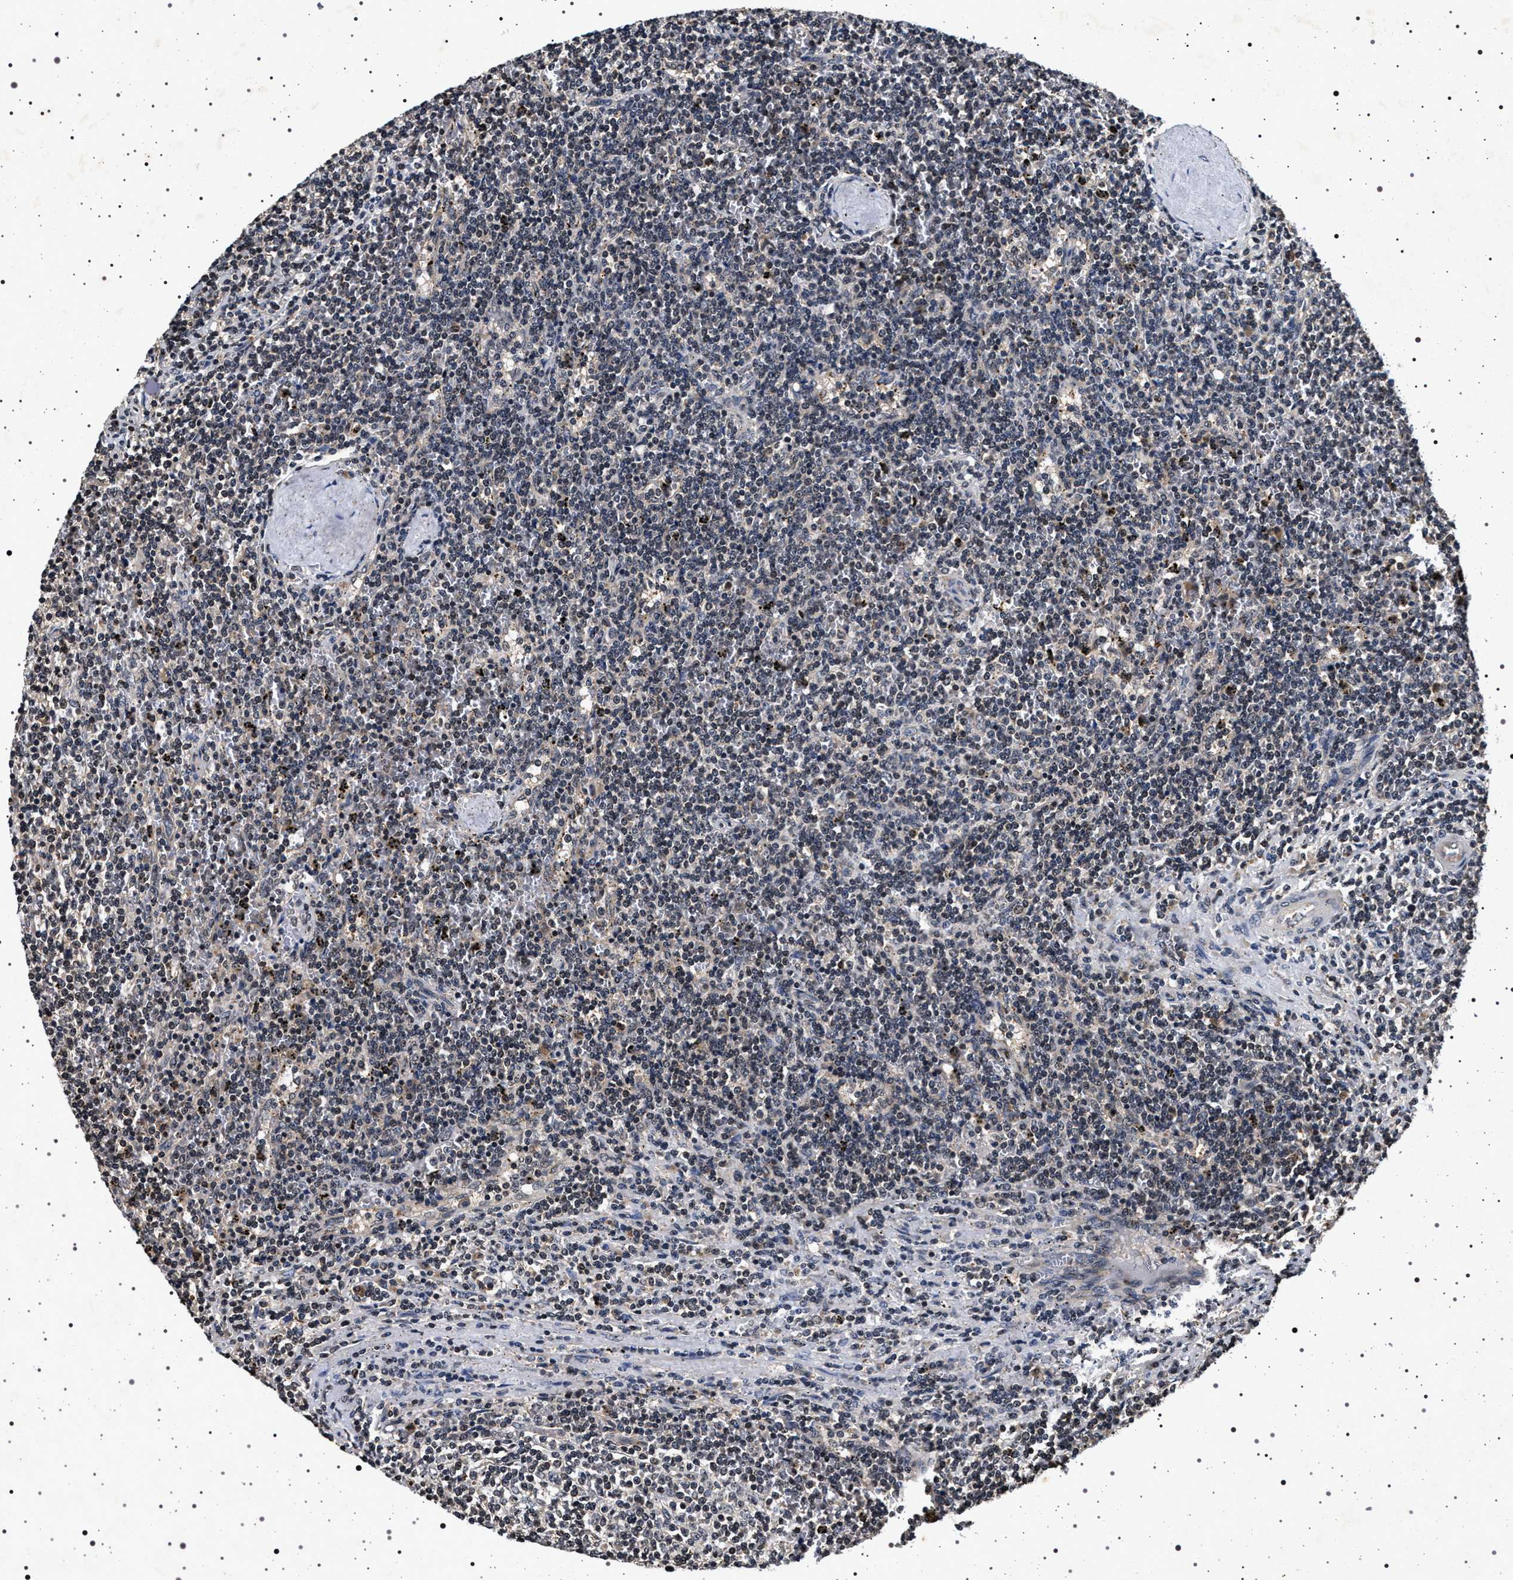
{"staining": {"intensity": "negative", "quantity": "none", "location": "none"}, "tissue": "lymphoma", "cell_type": "Tumor cells", "image_type": "cancer", "snomed": [{"axis": "morphology", "description": "Malignant lymphoma, non-Hodgkin's type, Low grade"}, {"axis": "topography", "description": "Spleen"}], "caption": "Low-grade malignant lymphoma, non-Hodgkin's type was stained to show a protein in brown. There is no significant staining in tumor cells.", "gene": "CDKN1B", "patient": {"sex": "female", "age": 50}}